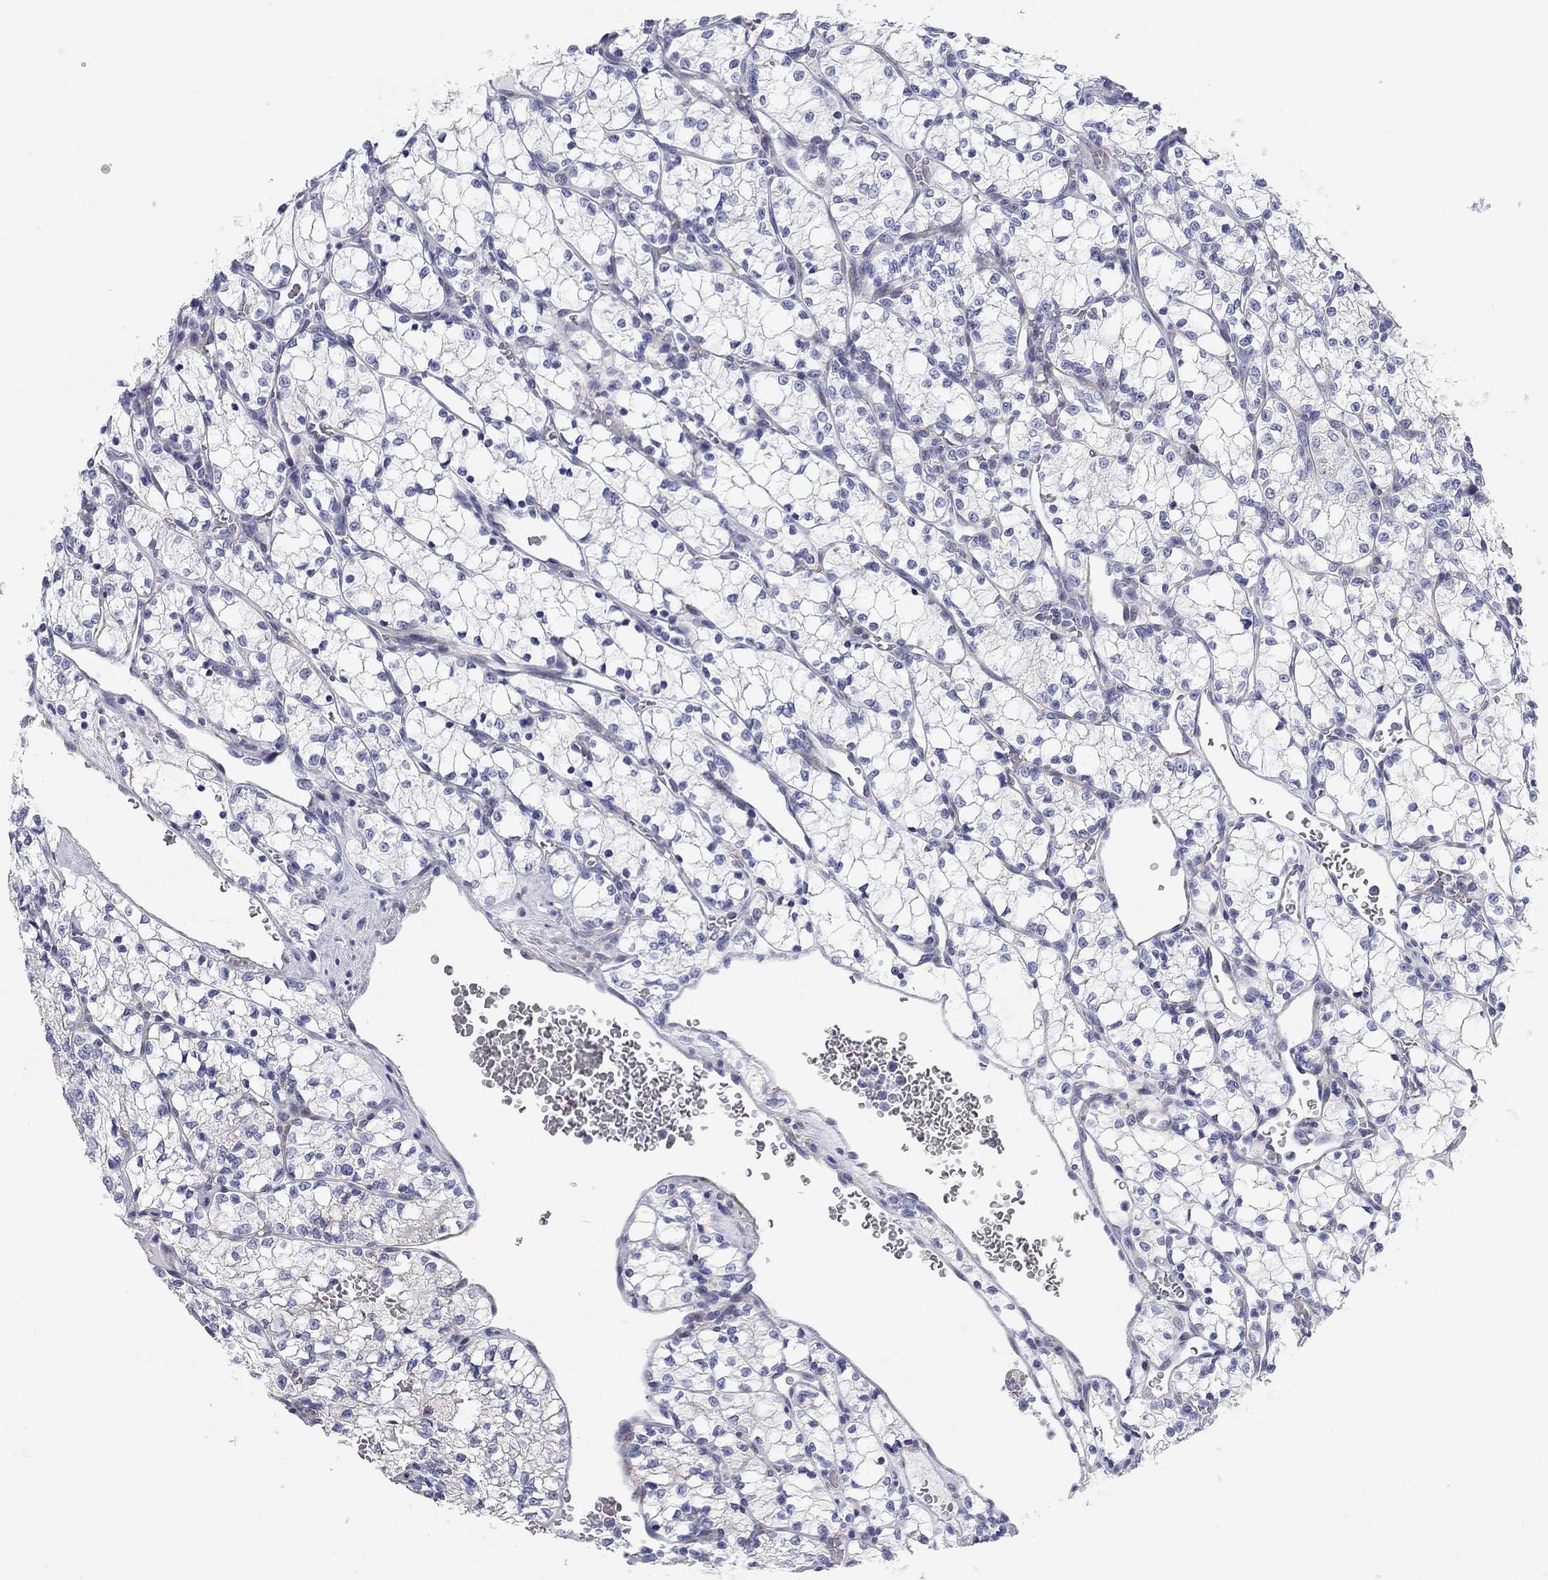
{"staining": {"intensity": "strong", "quantity": "<25%", "location": "cytoplasmic/membranous"}, "tissue": "renal cancer", "cell_type": "Tumor cells", "image_type": "cancer", "snomed": [{"axis": "morphology", "description": "Adenocarcinoma, NOS"}, {"axis": "topography", "description": "Kidney"}], "caption": "A brown stain shows strong cytoplasmic/membranous staining of a protein in human renal adenocarcinoma tumor cells. The staining was performed using DAB to visualize the protein expression in brown, while the nuclei were stained in blue with hematoxylin (Magnification: 20x).", "gene": "CHI3L2", "patient": {"sex": "female", "age": 69}}